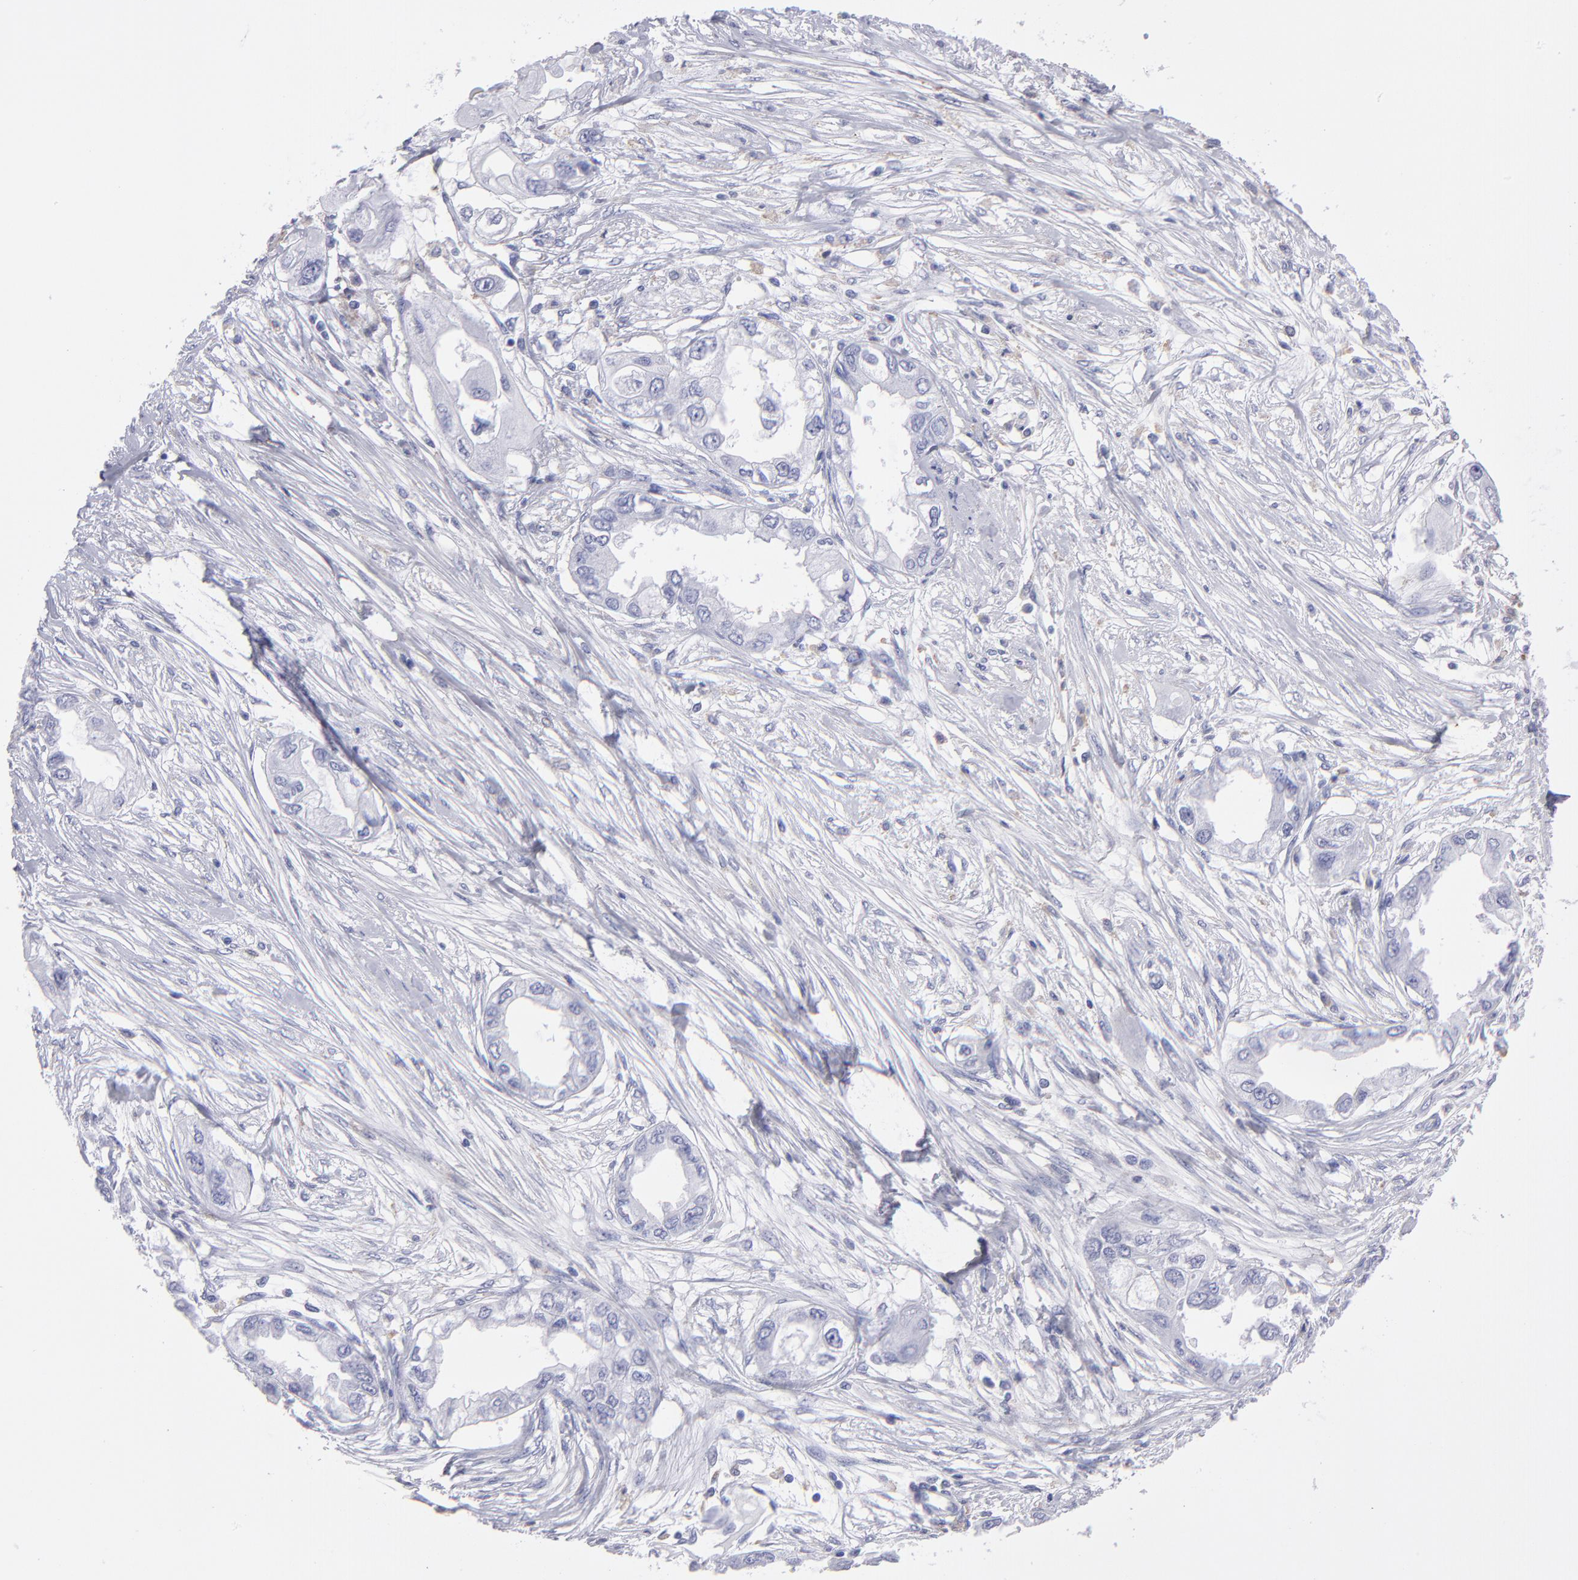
{"staining": {"intensity": "negative", "quantity": "none", "location": "none"}, "tissue": "endometrial cancer", "cell_type": "Tumor cells", "image_type": "cancer", "snomed": [{"axis": "morphology", "description": "Adenocarcinoma, NOS"}, {"axis": "topography", "description": "Endometrium"}], "caption": "IHC image of human endometrial cancer stained for a protein (brown), which reveals no staining in tumor cells.", "gene": "MB", "patient": {"sex": "female", "age": 67}}